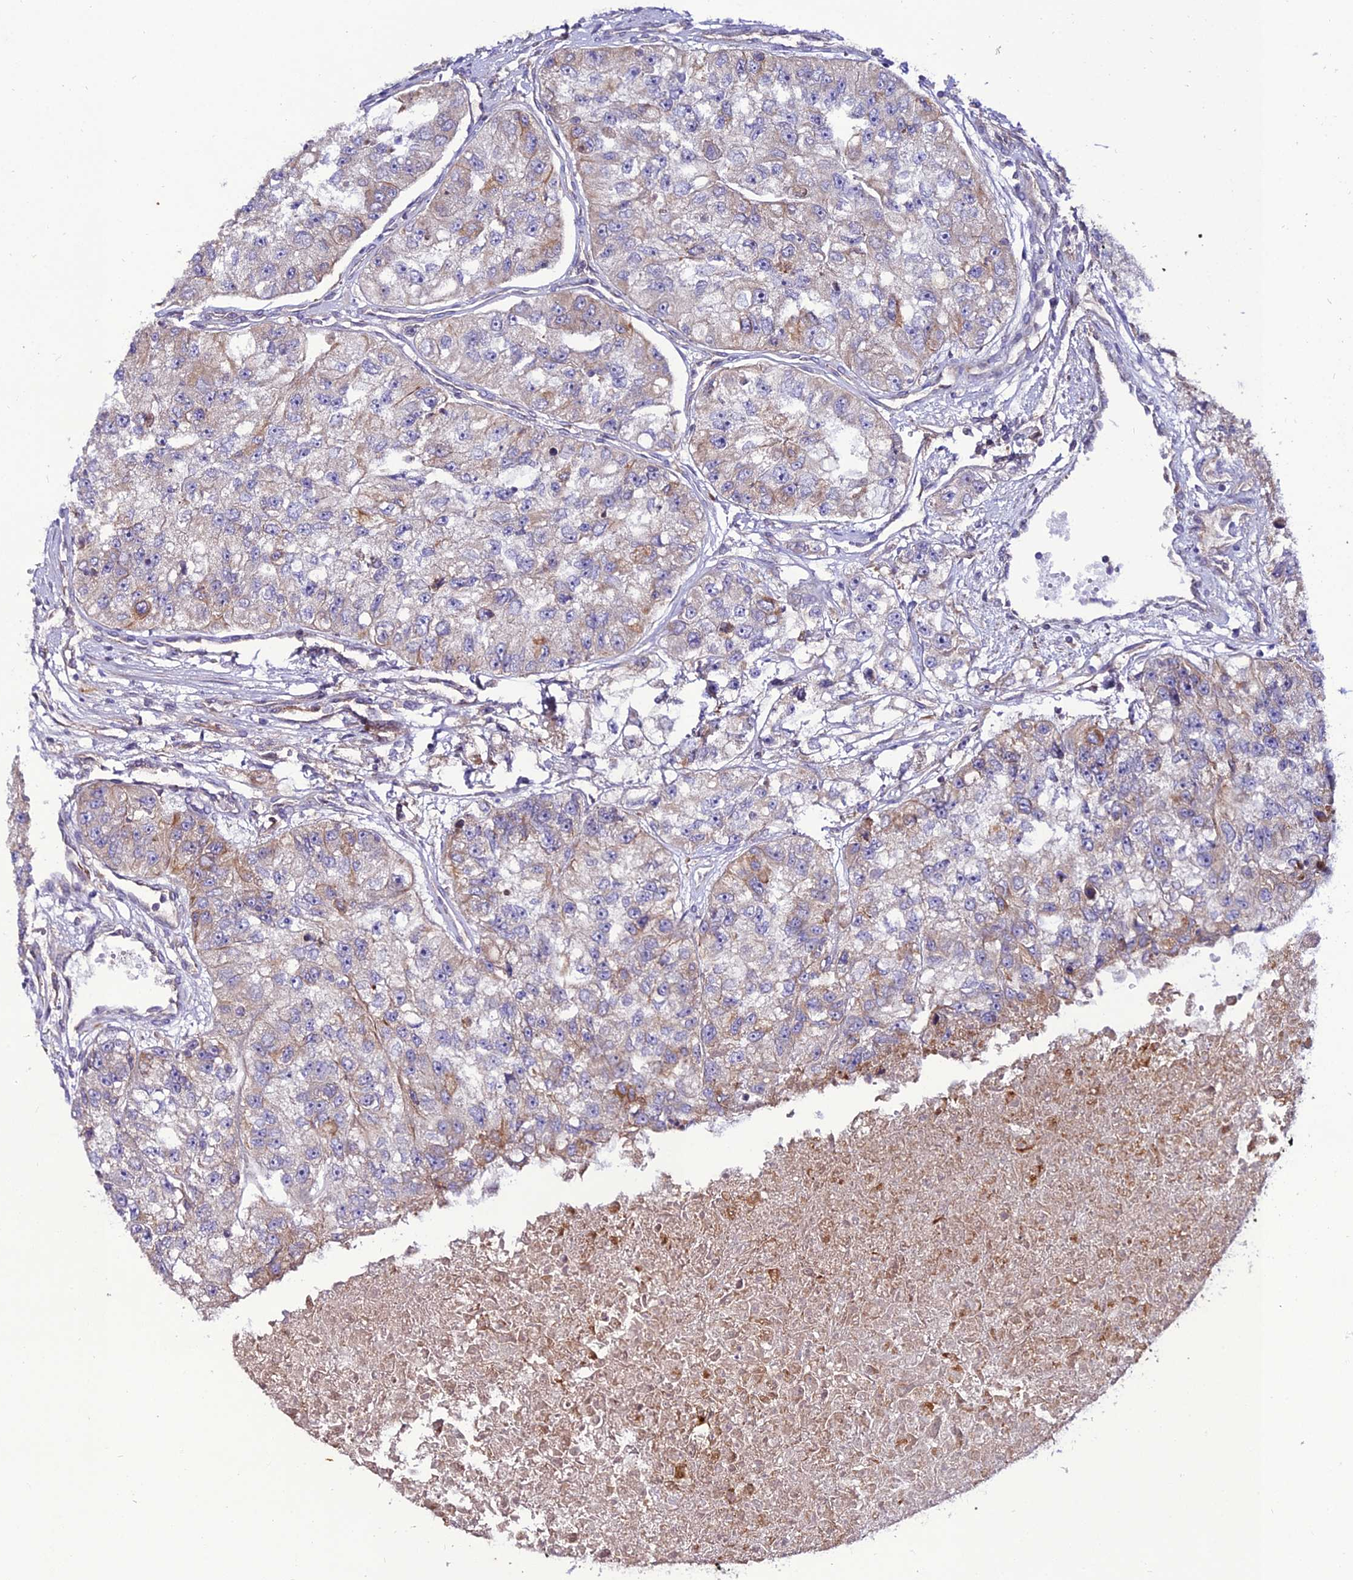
{"staining": {"intensity": "moderate", "quantity": "<25%", "location": "cytoplasmic/membranous"}, "tissue": "renal cancer", "cell_type": "Tumor cells", "image_type": "cancer", "snomed": [{"axis": "morphology", "description": "Adenocarcinoma, NOS"}, {"axis": "topography", "description": "Kidney"}], "caption": "Moderate cytoplasmic/membranous protein expression is identified in approximately <25% of tumor cells in renal cancer.", "gene": "ARL6IP1", "patient": {"sex": "male", "age": 63}}